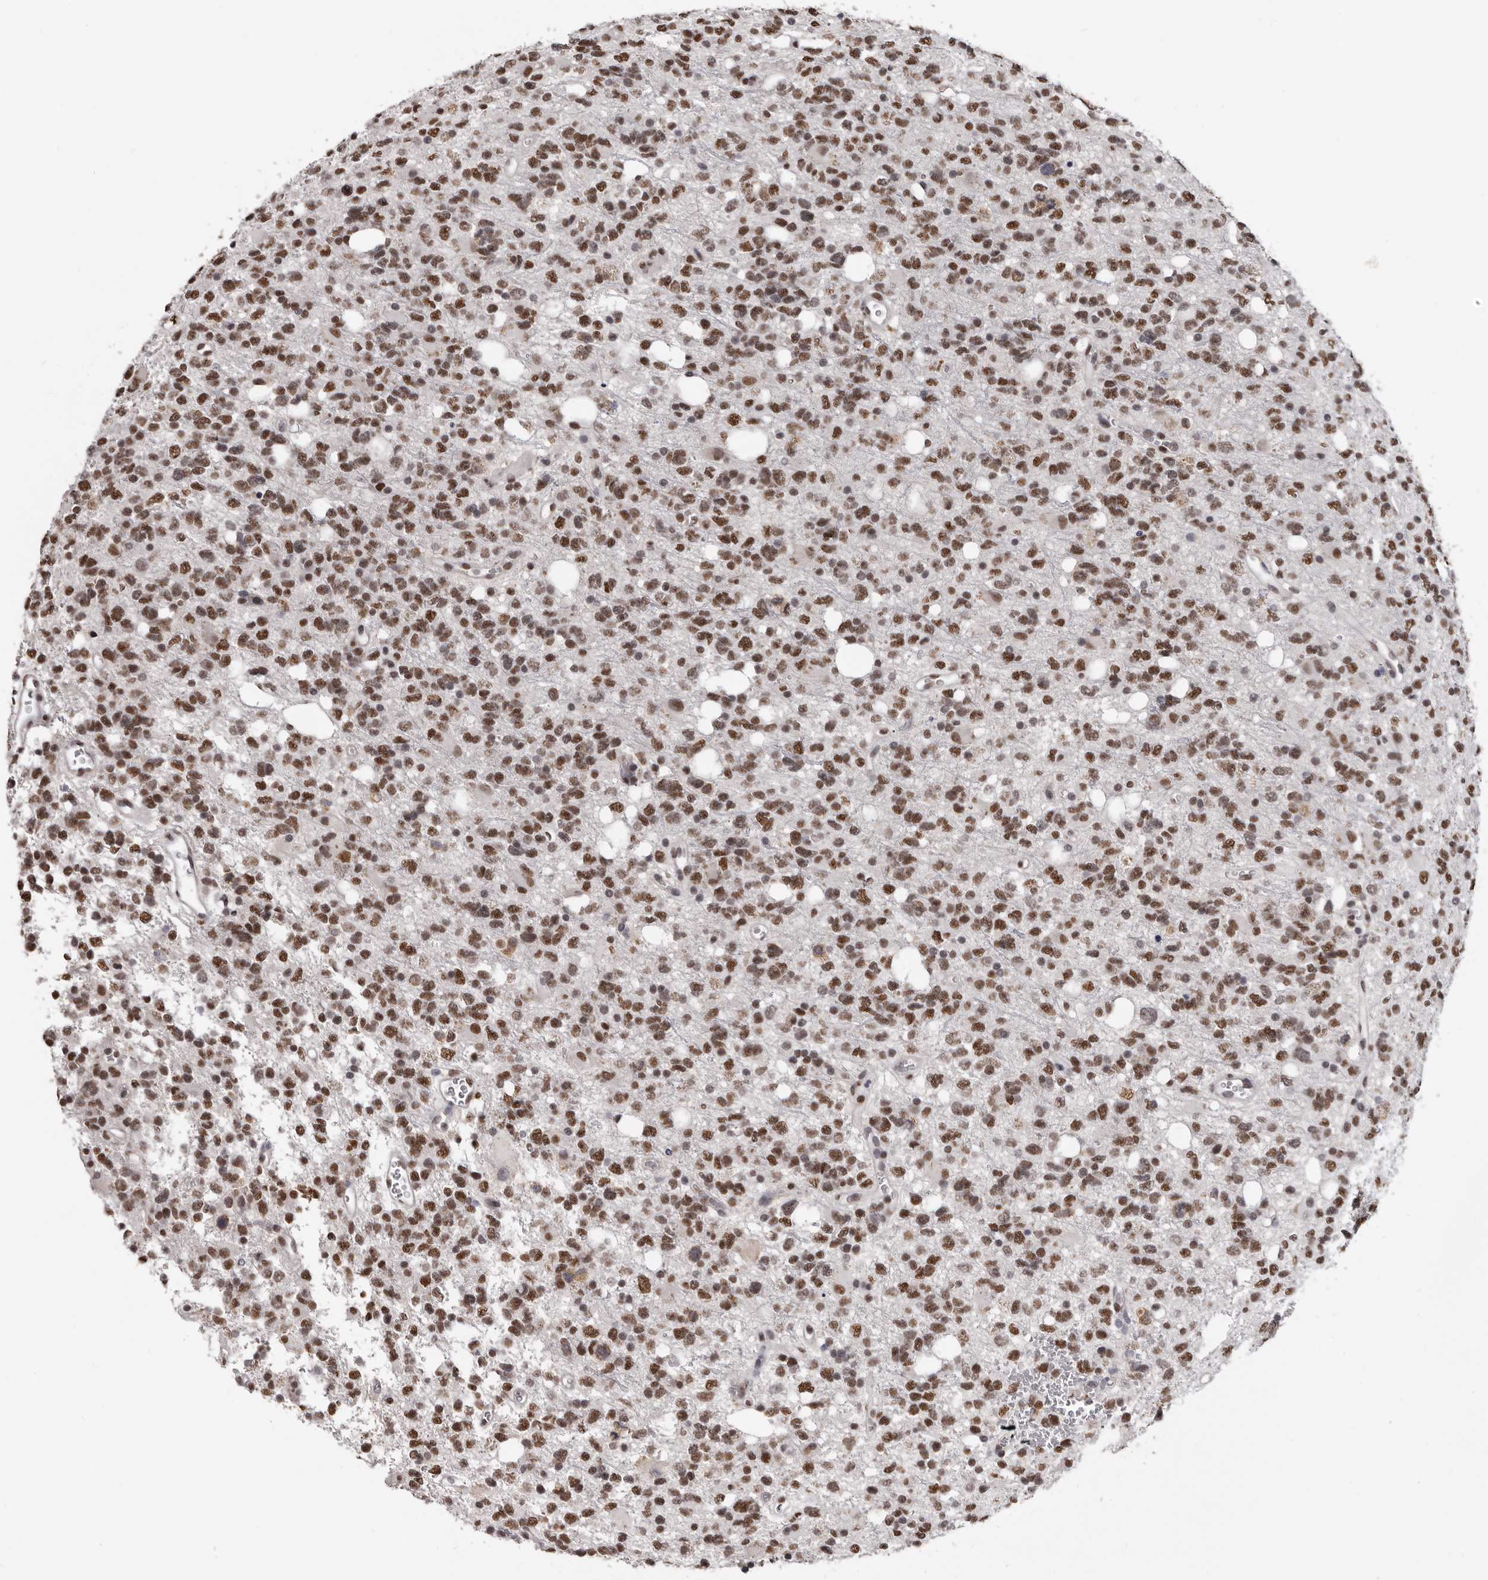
{"staining": {"intensity": "moderate", "quantity": ">75%", "location": "nuclear"}, "tissue": "glioma", "cell_type": "Tumor cells", "image_type": "cancer", "snomed": [{"axis": "morphology", "description": "Glioma, malignant, High grade"}, {"axis": "topography", "description": "Brain"}], "caption": "Immunohistochemistry (IHC) (DAB (3,3'-diaminobenzidine)) staining of glioma reveals moderate nuclear protein expression in approximately >75% of tumor cells. The staining is performed using DAB (3,3'-diaminobenzidine) brown chromogen to label protein expression. The nuclei are counter-stained blue using hematoxylin.", "gene": "SCAF4", "patient": {"sex": "female", "age": 62}}